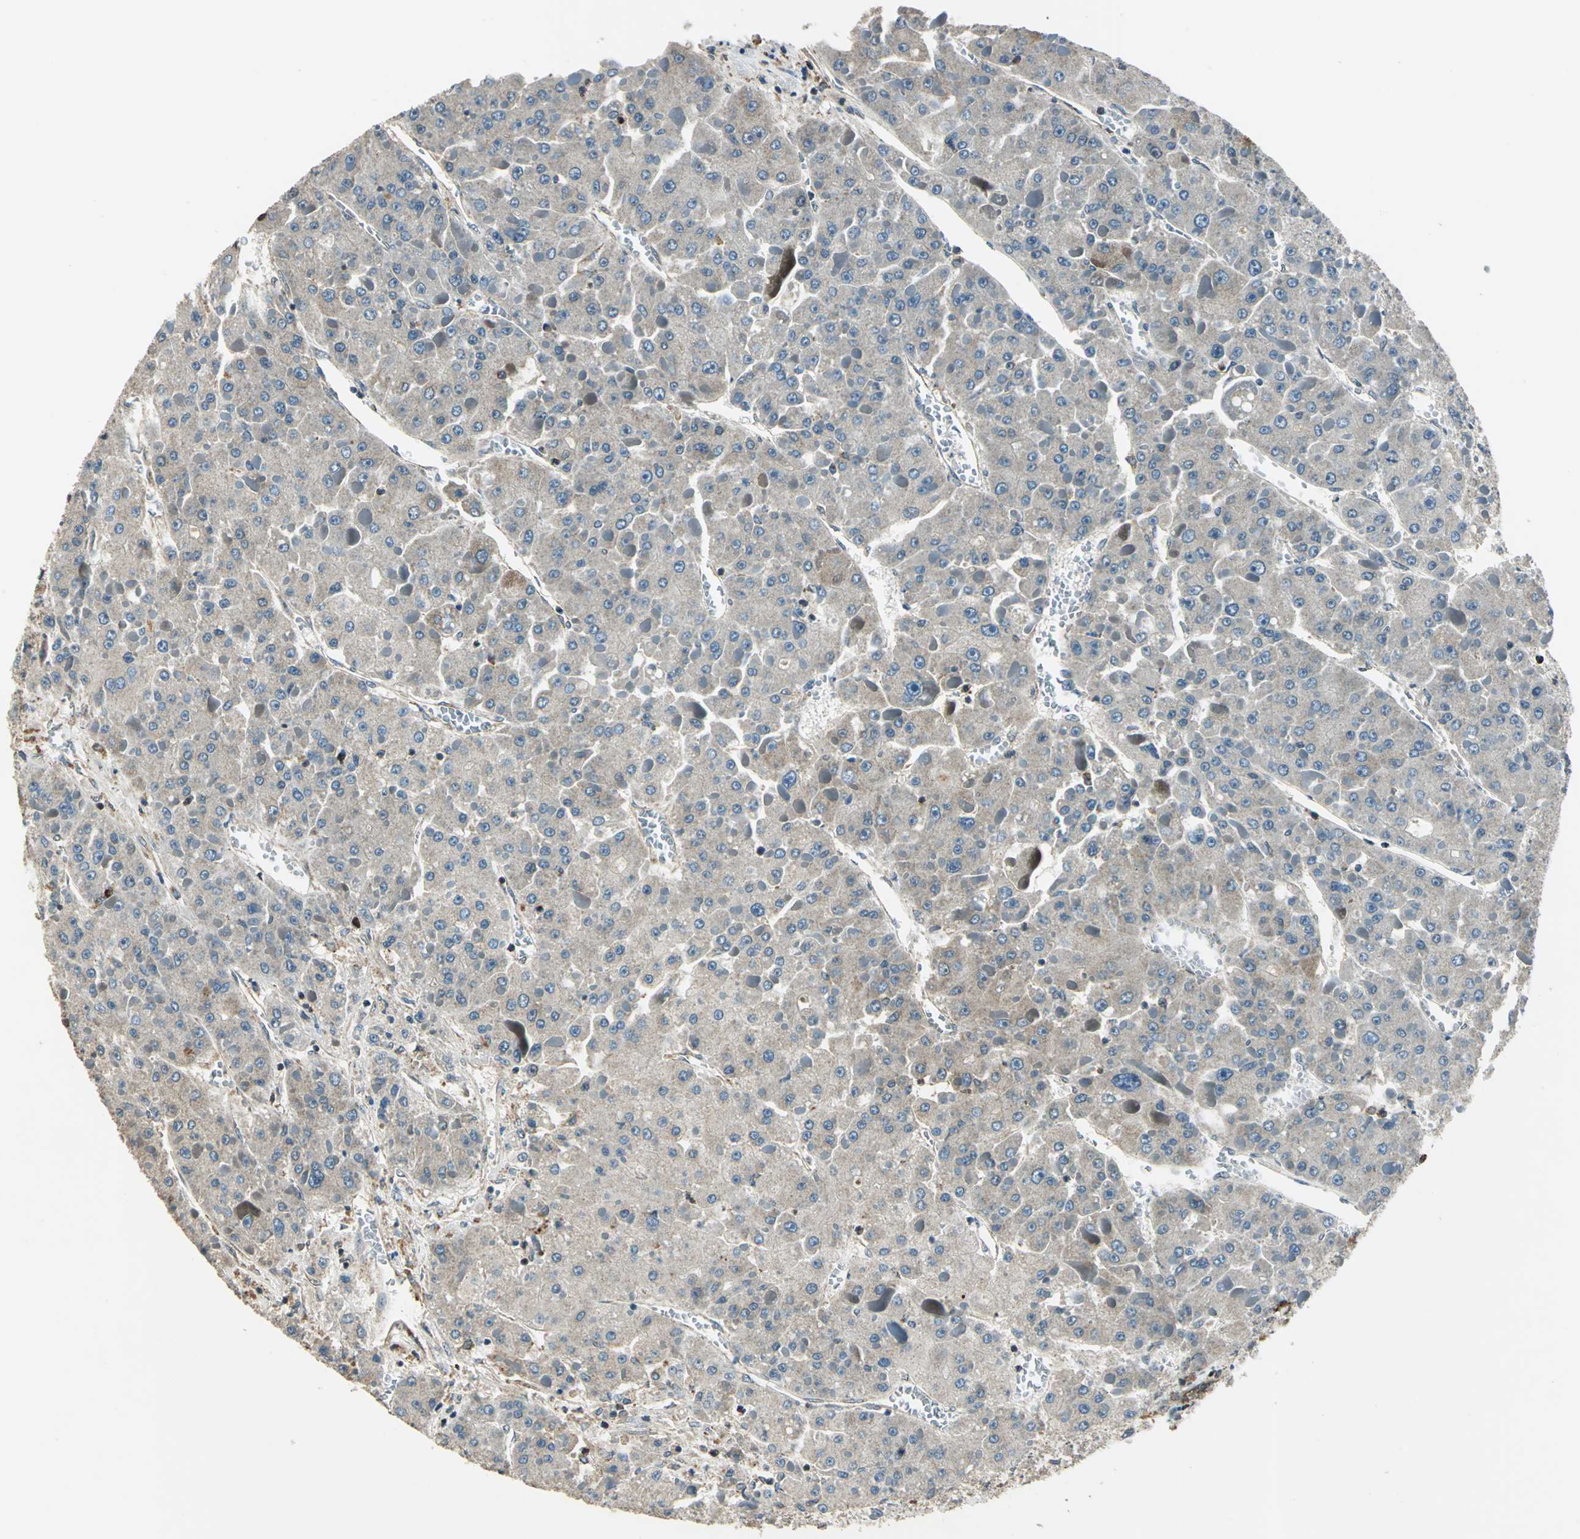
{"staining": {"intensity": "weak", "quantity": ">75%", "location": "cytoplasmic/membranous"}, "tissue": "liver cancer", "cell_type": "Tumor cells", "image_type": "cancer", "snomed": [{"axis": "morphology", "description": "Carcinoma, Hepatocellular, NOS"}, {"axis": "topography", "description": "Liver"}], "caption": "Liver hepatocellular carcinoma stained with a protein marker displays weak staining in tumor cells.", "gene": "NUDT2", "patient": {"sex": "female", "age": 73}}